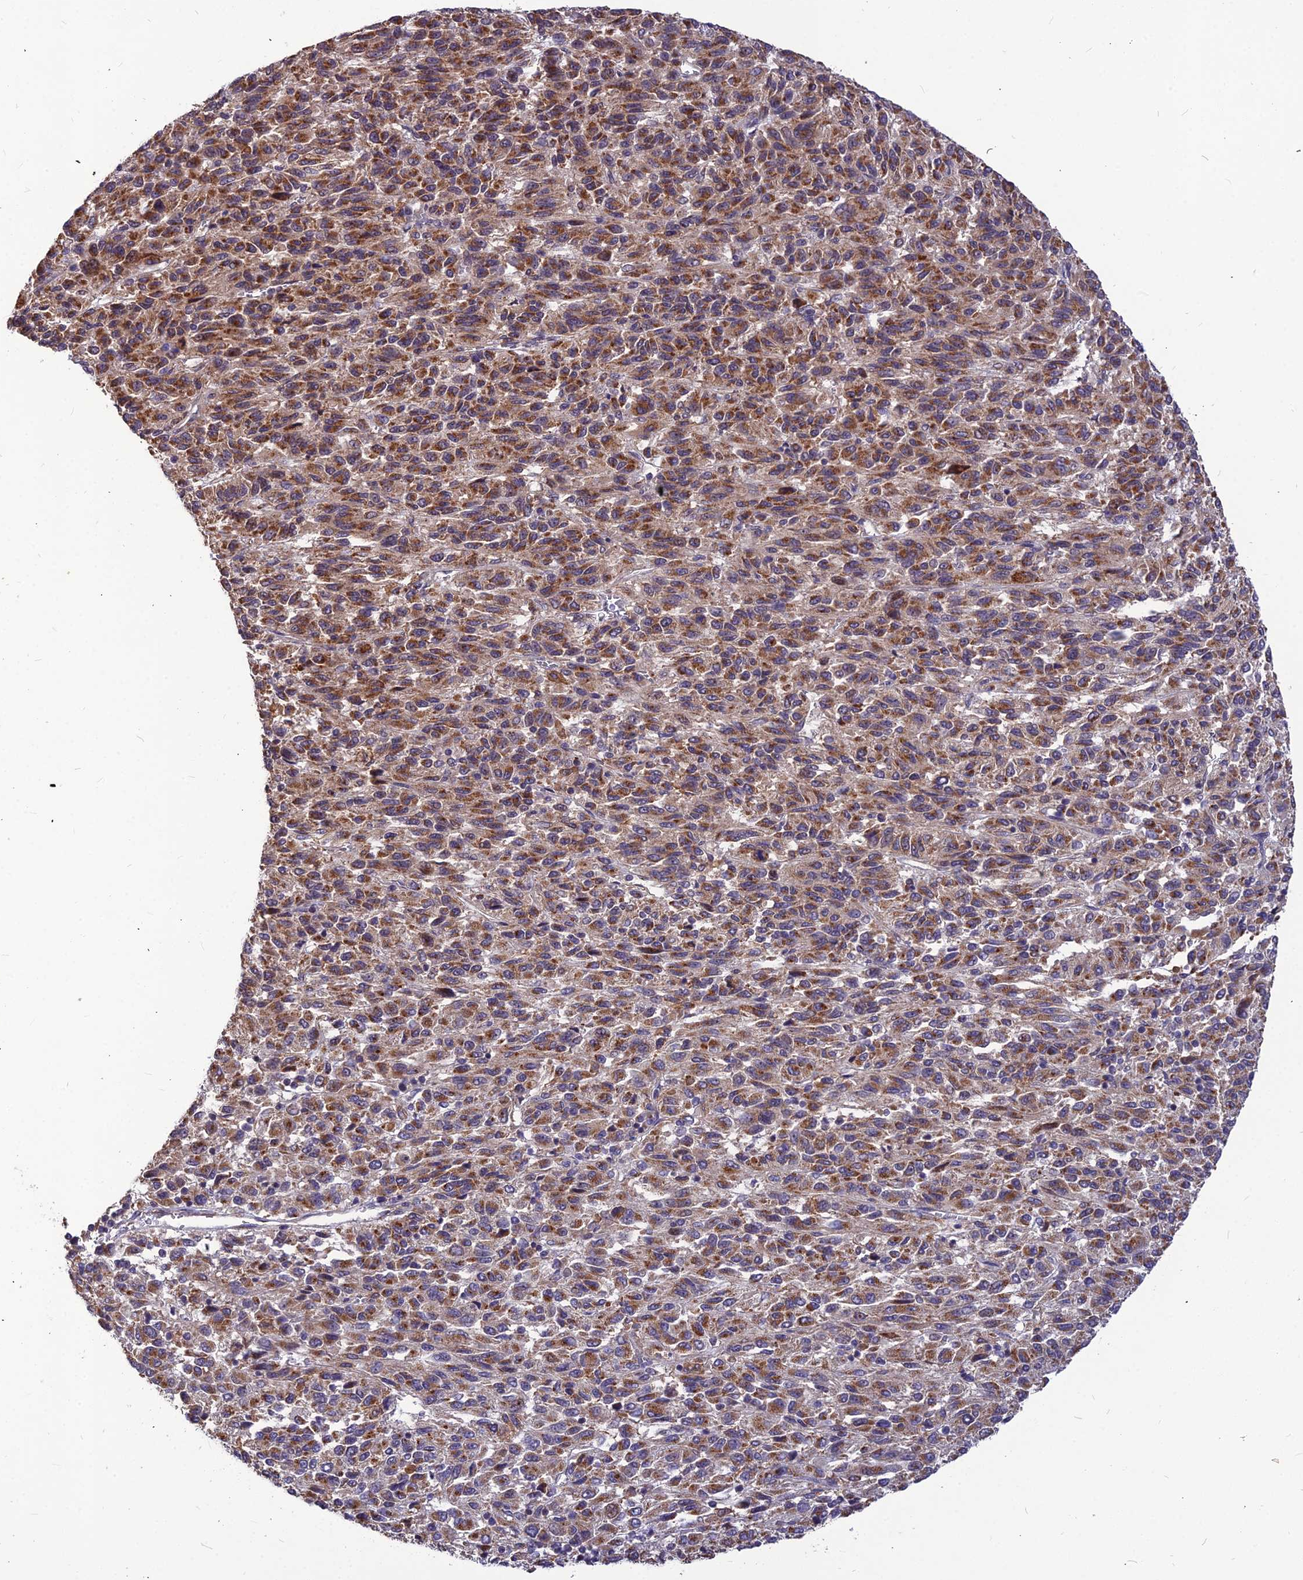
{"staining": {"intensity": "moderate", "quantity": ">75%", "location": "cytoplasmic/membranous"}, "tissue": "melanoma", "cell_type": "Tumor cells", "image_type": "cancer", "snomed": [{"axis": "morphology", "description": "Malignant melanoma, Metastatic site"}, {"axis": "topography", "description": "Lung"}], "caption": "Immunohistochemical staining of human malignant melanoma (metastatic site) displays moderate cytoplasmic/membranous protein staining in about >75% of tumor cells. The protein is shown in brown color, while the nuclei are stained blue.", "gene": "LEKR1", "patient": {"sex": "male", "age": 64}}